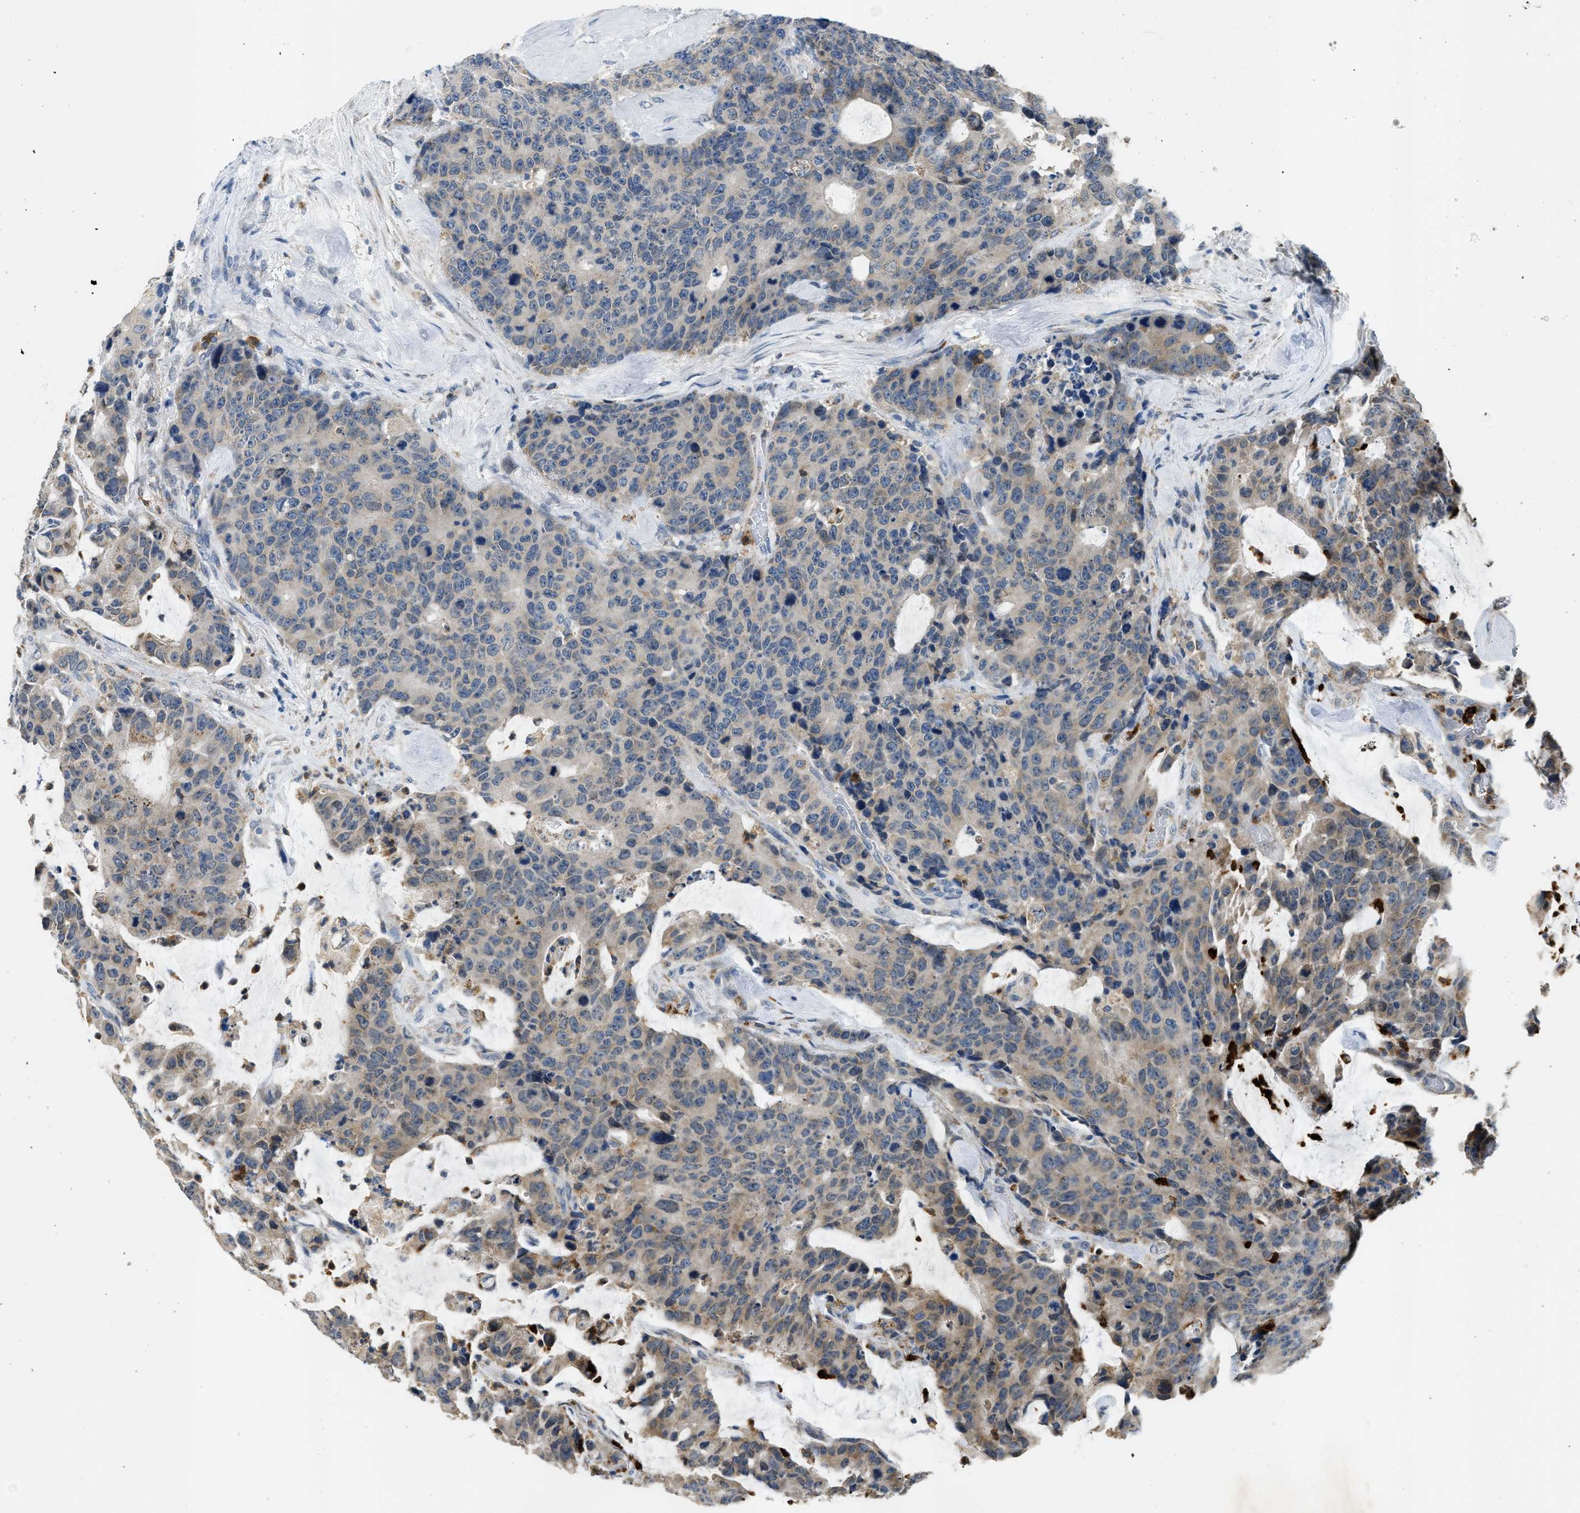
{"staining": {"intensity": "weak", "quantity": "<25%", "location": "cytoplasmic/membranous"}, "tissue": "colorectal cancer", "cell_type": "Tumor cells", "image_type": "cancer", "snomed": [{"axis": "morphology", "description": "Adenocarcinoma, NOS"}, {"axis": "topography", "description": "Colon"}], "caption": "IHC of colorectal cancer (adenocarcinoma) shows no positivity in tumor cells.", "gene": "TOMM34", "patient": {"sex": "female", "age": 86}}